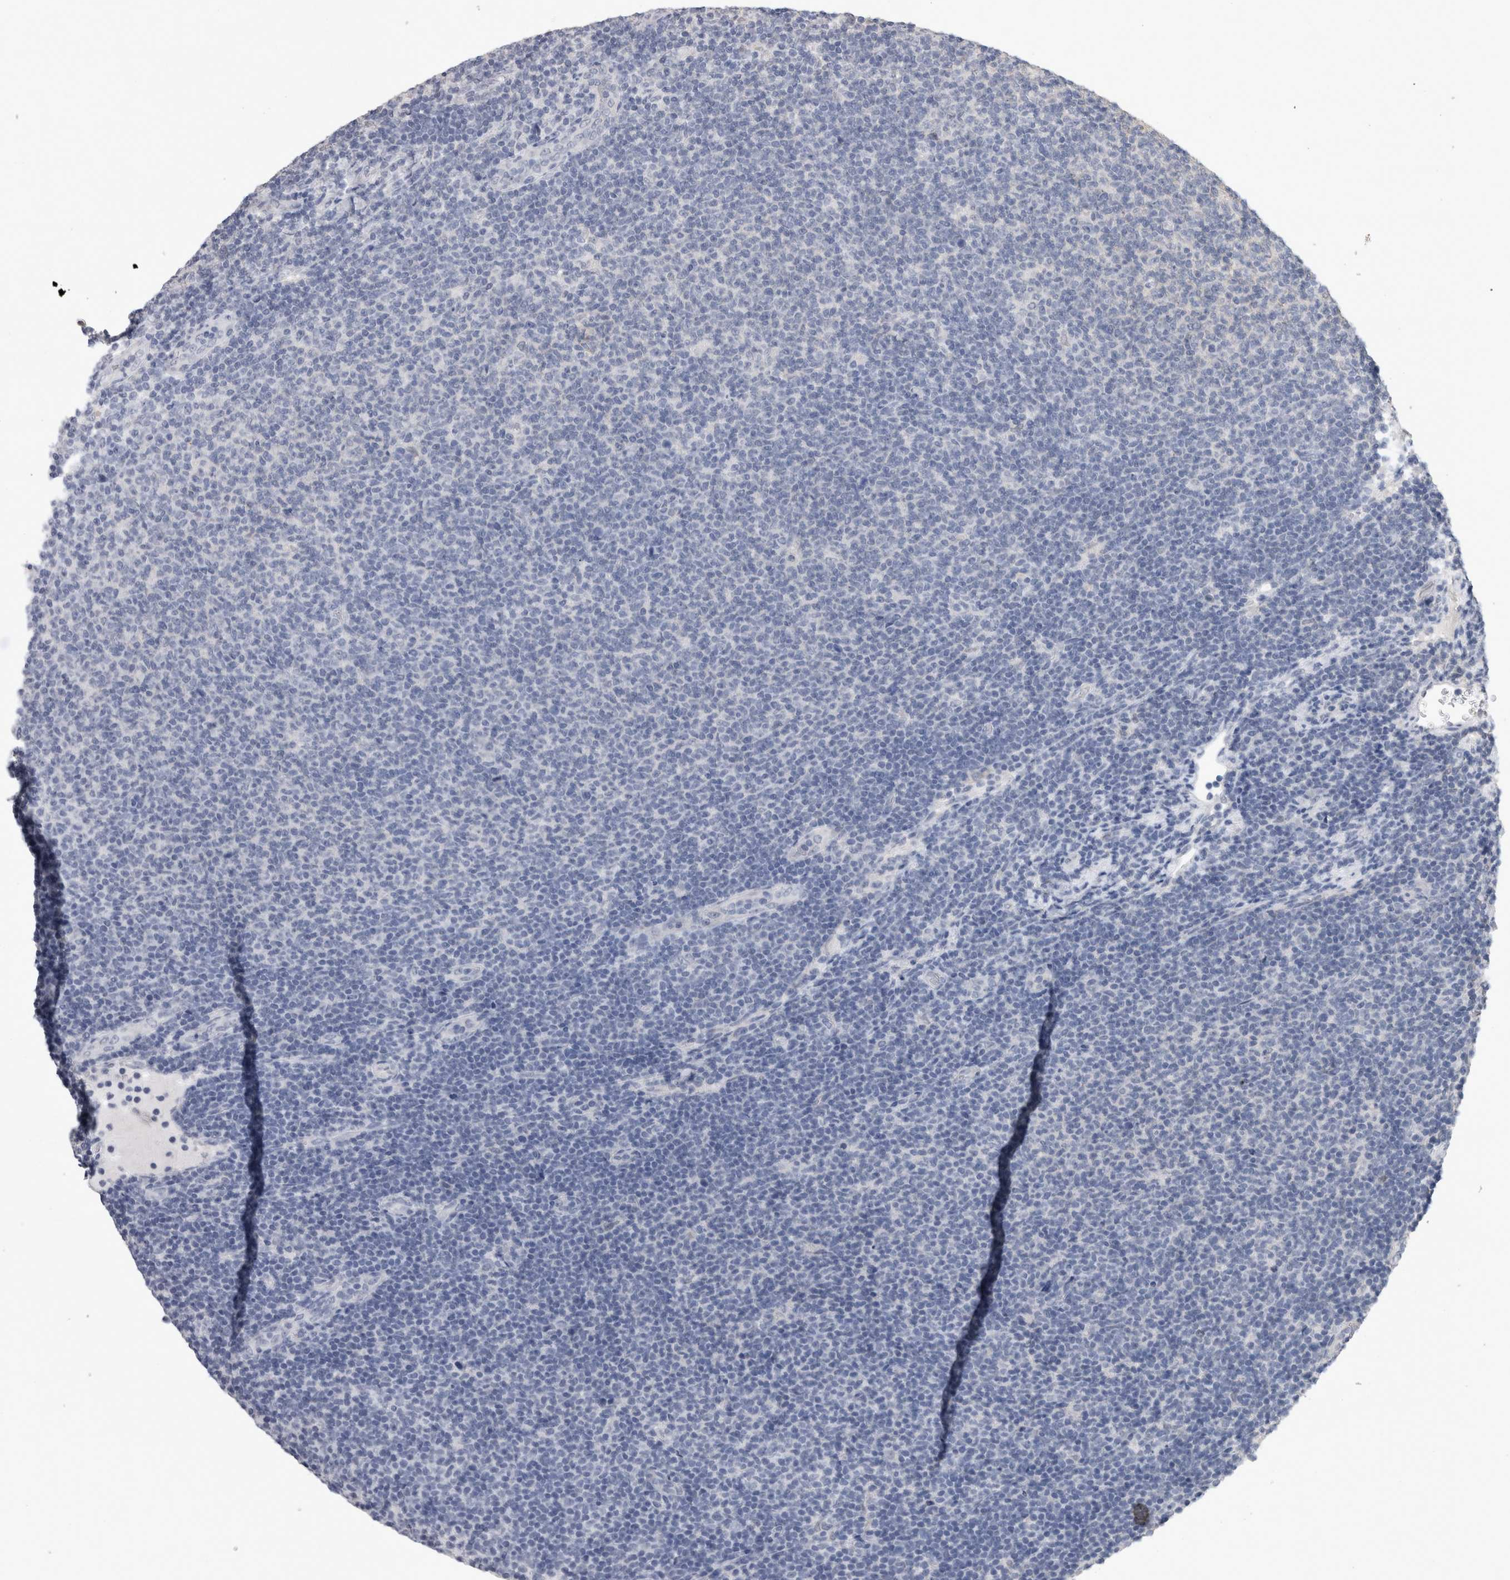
{"staining": {"intensity": "negative", "quantity": "none", "location": "none"}, "tissue": "lymphoma", "cell_type": "Tumor cells", "image_type": "cancer", "snomed": [{"axis": "morphology", "description": "Malignant lymphoma, non-Hodgkin's type, Low grade"}, {"axis": "topography", "description": "Lymph node"}], "caption": "Micrograph shows no protein positivity in tumor cells of lymphoma tissue. The staining was performed using DAB to visualize the protein expression in brown, while the nuclei were stained in blue with hematoxylin (Magnification: 20x).", "gene": "FHOD3", "patient": {"sex": "male", "age": 66}}